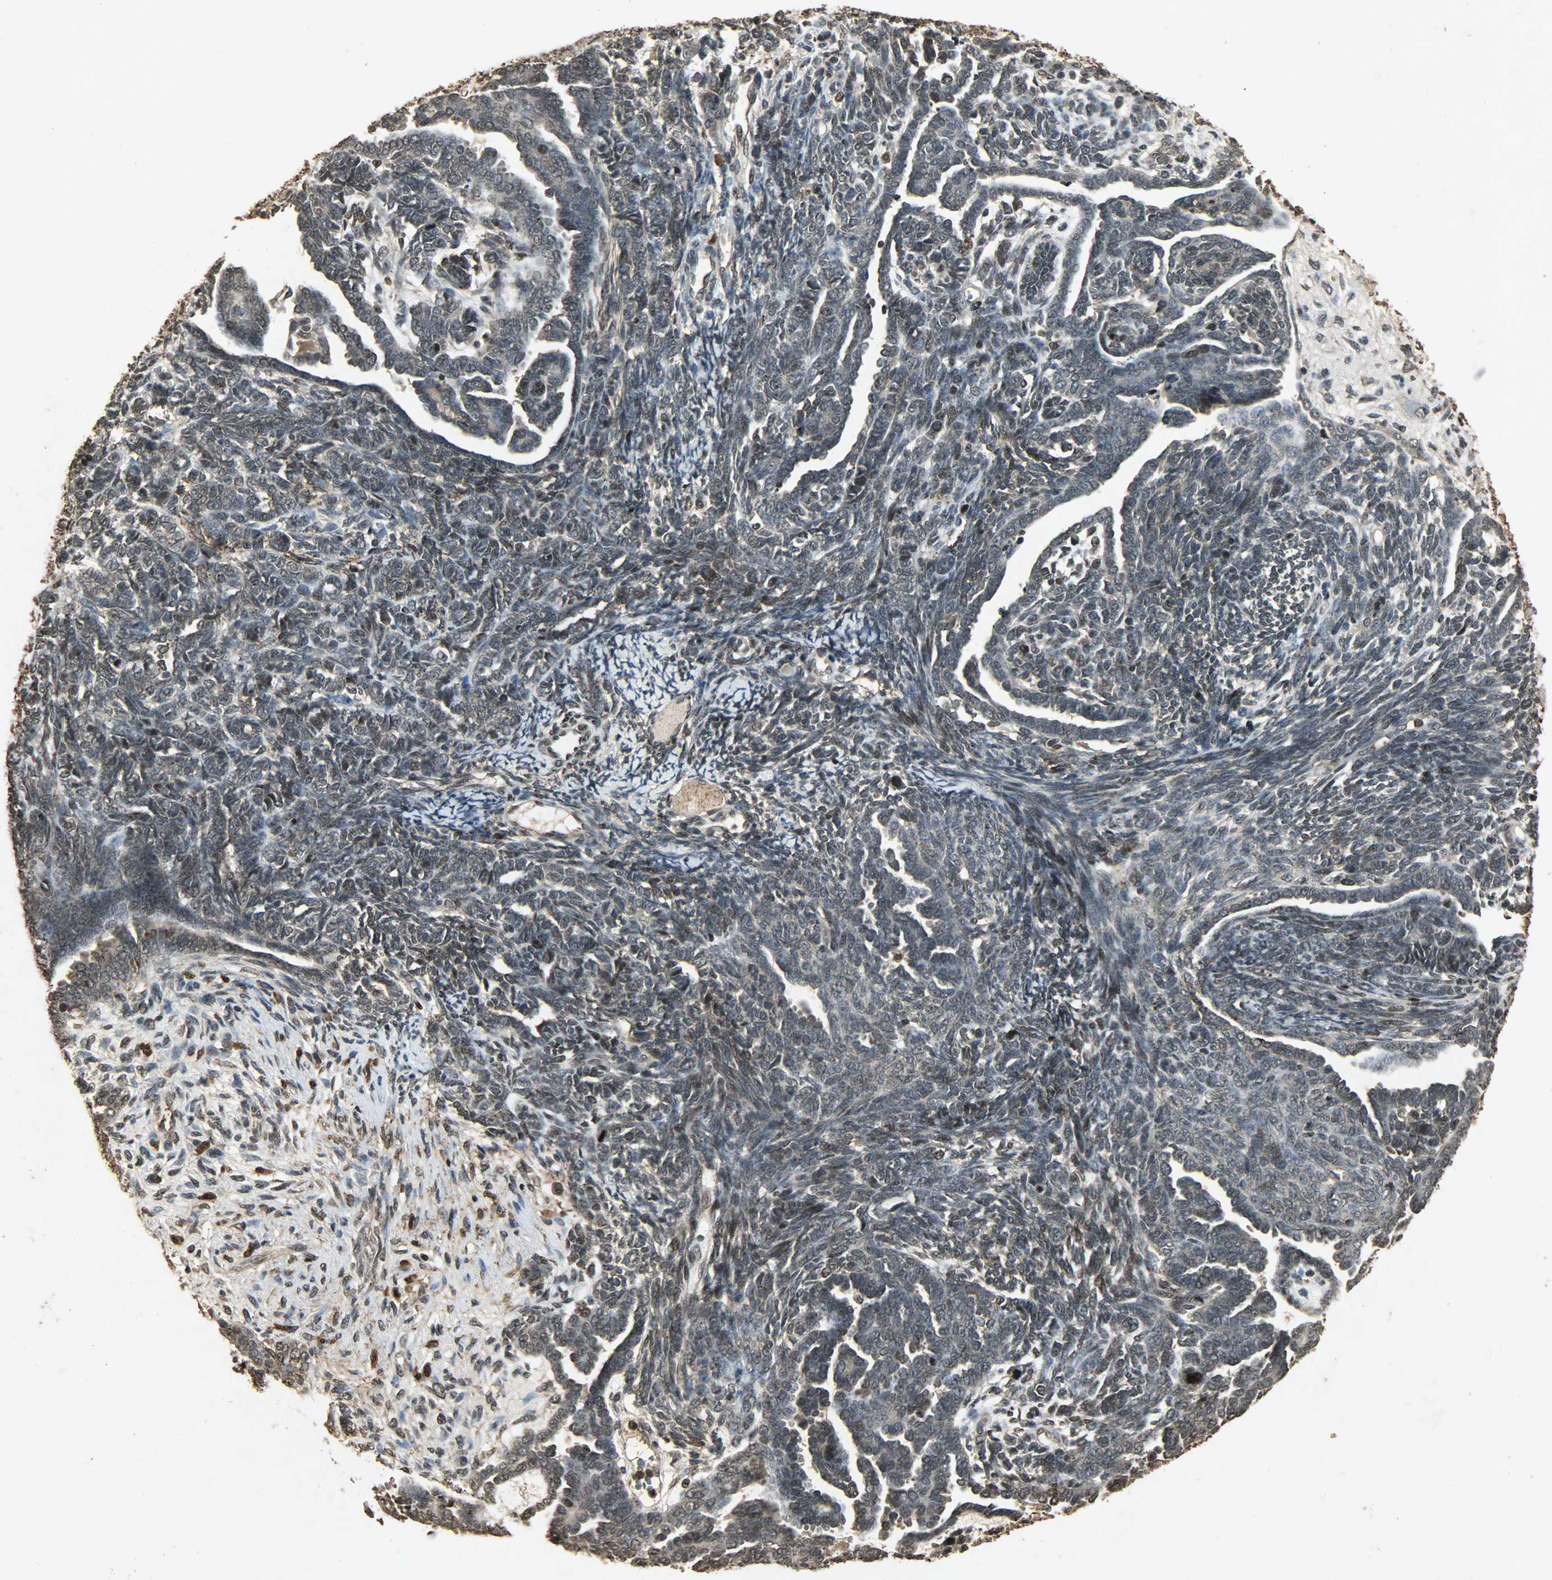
{"staining": {"intensity": "weak", "quantity": ">75%", "location": "cytoplasmic/membranous,nuclear"}, "tissue": "endometrial cancer", "cell_type": "Tumor cells", "image_type": "cancer", "snomed": [{"axis": "morphology", "description": "Neoplasm, malignant, NOS"}, {"axis": "topography", "description": "Endometrium"}], "caption": "Tumor cells exhibit low levels of weak cytoplasmic/membranous and nuclear positivity in approximately >75% of cells in human endometrial cancer (malignant neoplasm).", "gene": "PPP3R1", "patient": {"sex": "female", "age": 74}}